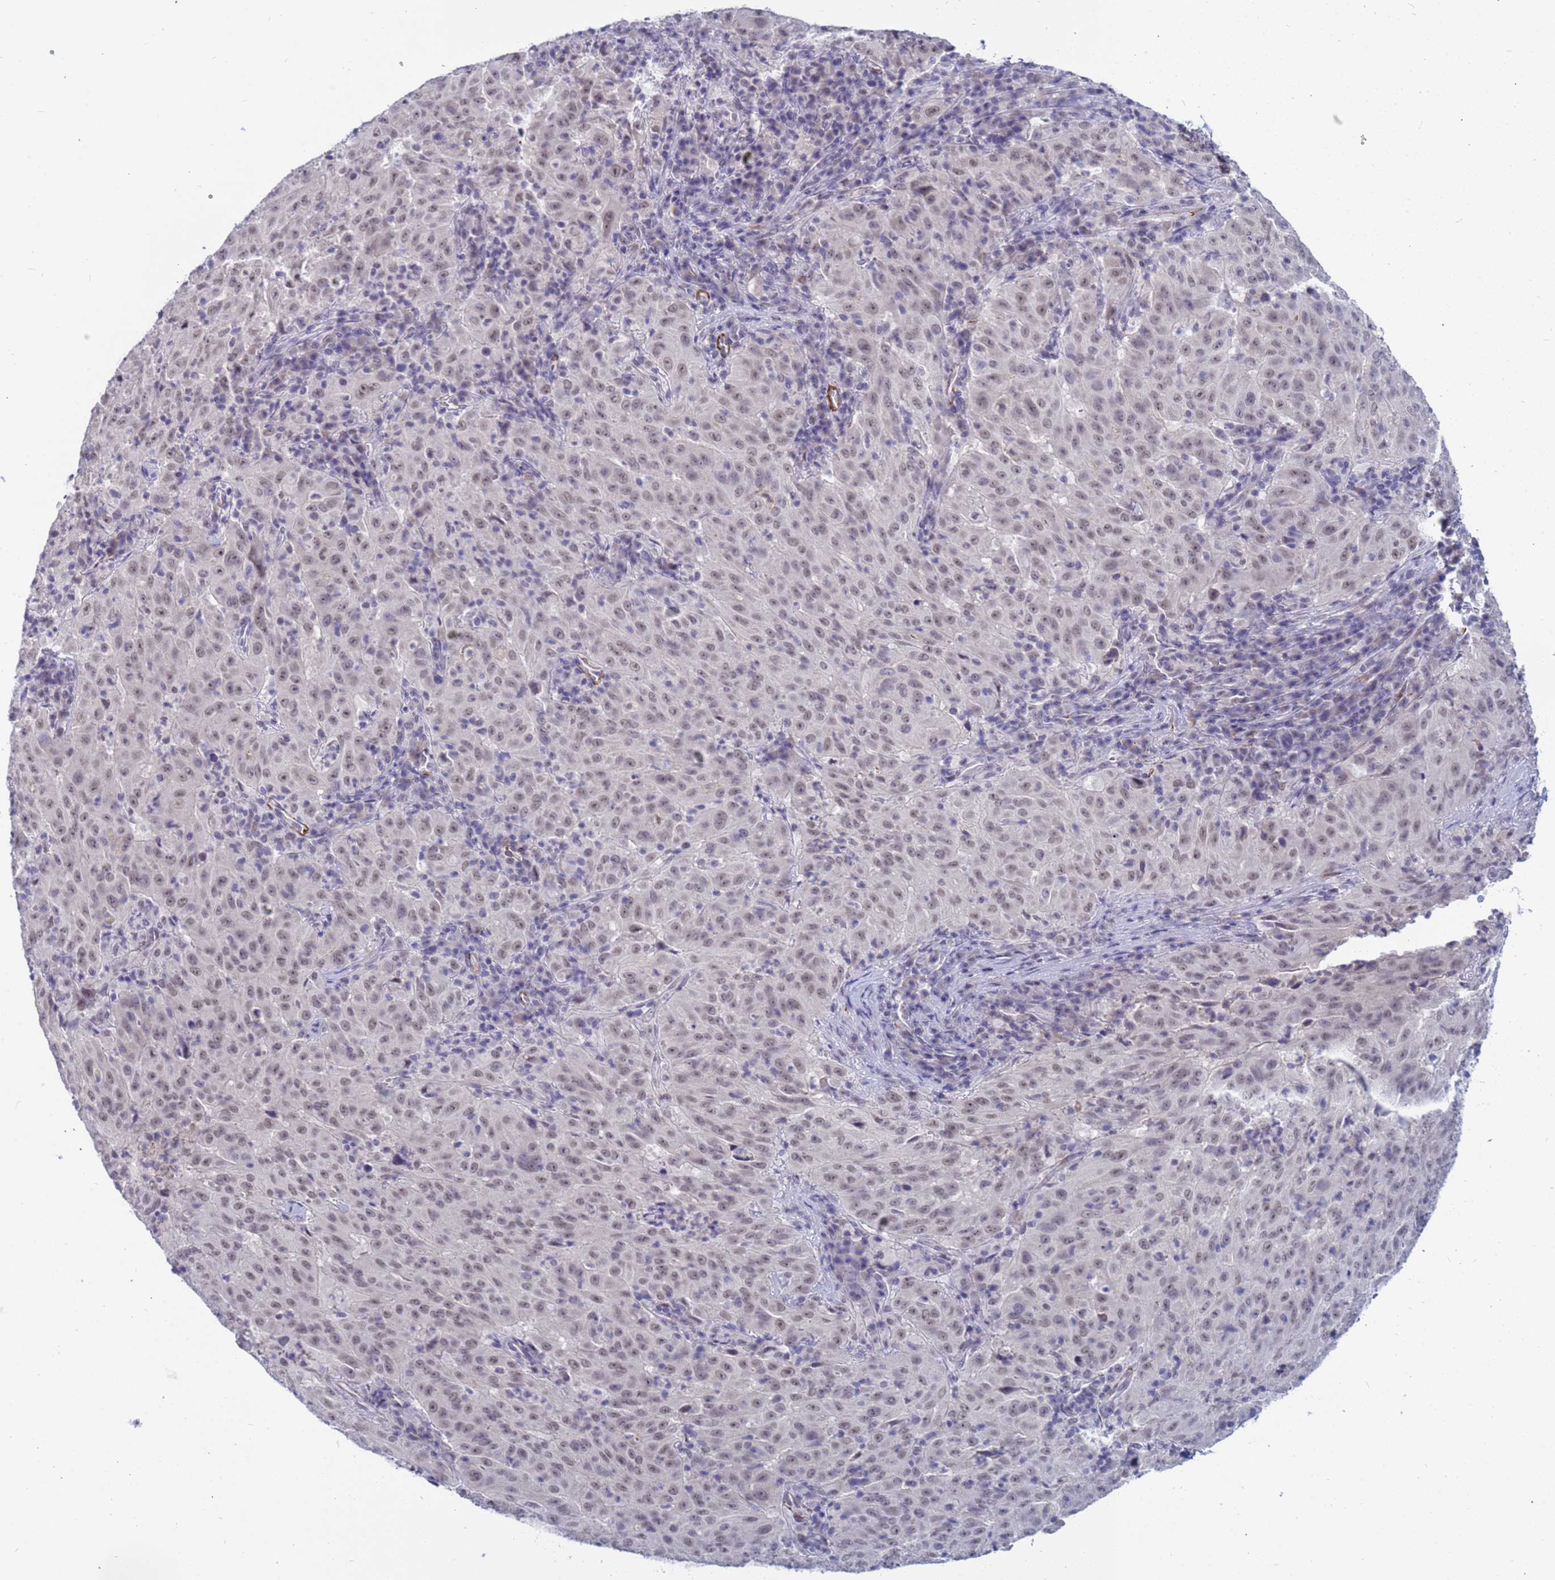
{"staining": {"intensity": "weak", "quantity": ">75%", "location": "nuclear"}, "tissue": "pancreatic cancer", "cell_type": "Tumor cells", "image_type": "cancer", "snomed": [{"axis": "morphology", "description": "Adenocarcinoma, NOS"}, {"axis": "topography", "description": "Pancreas"}], "caption": "Immunohistochemistry (IHC) histopathology image of neoplastic tissue: adenocarcinoma (pancreatic) stained using immunohistochemistry demonstrates low levels of weak protein expression localized specifically in the nuclear of tumor cells, appearing as a nuclear brown color.", "gene": "CXorf65", "patient": {"sex": "male", "age": 63}}